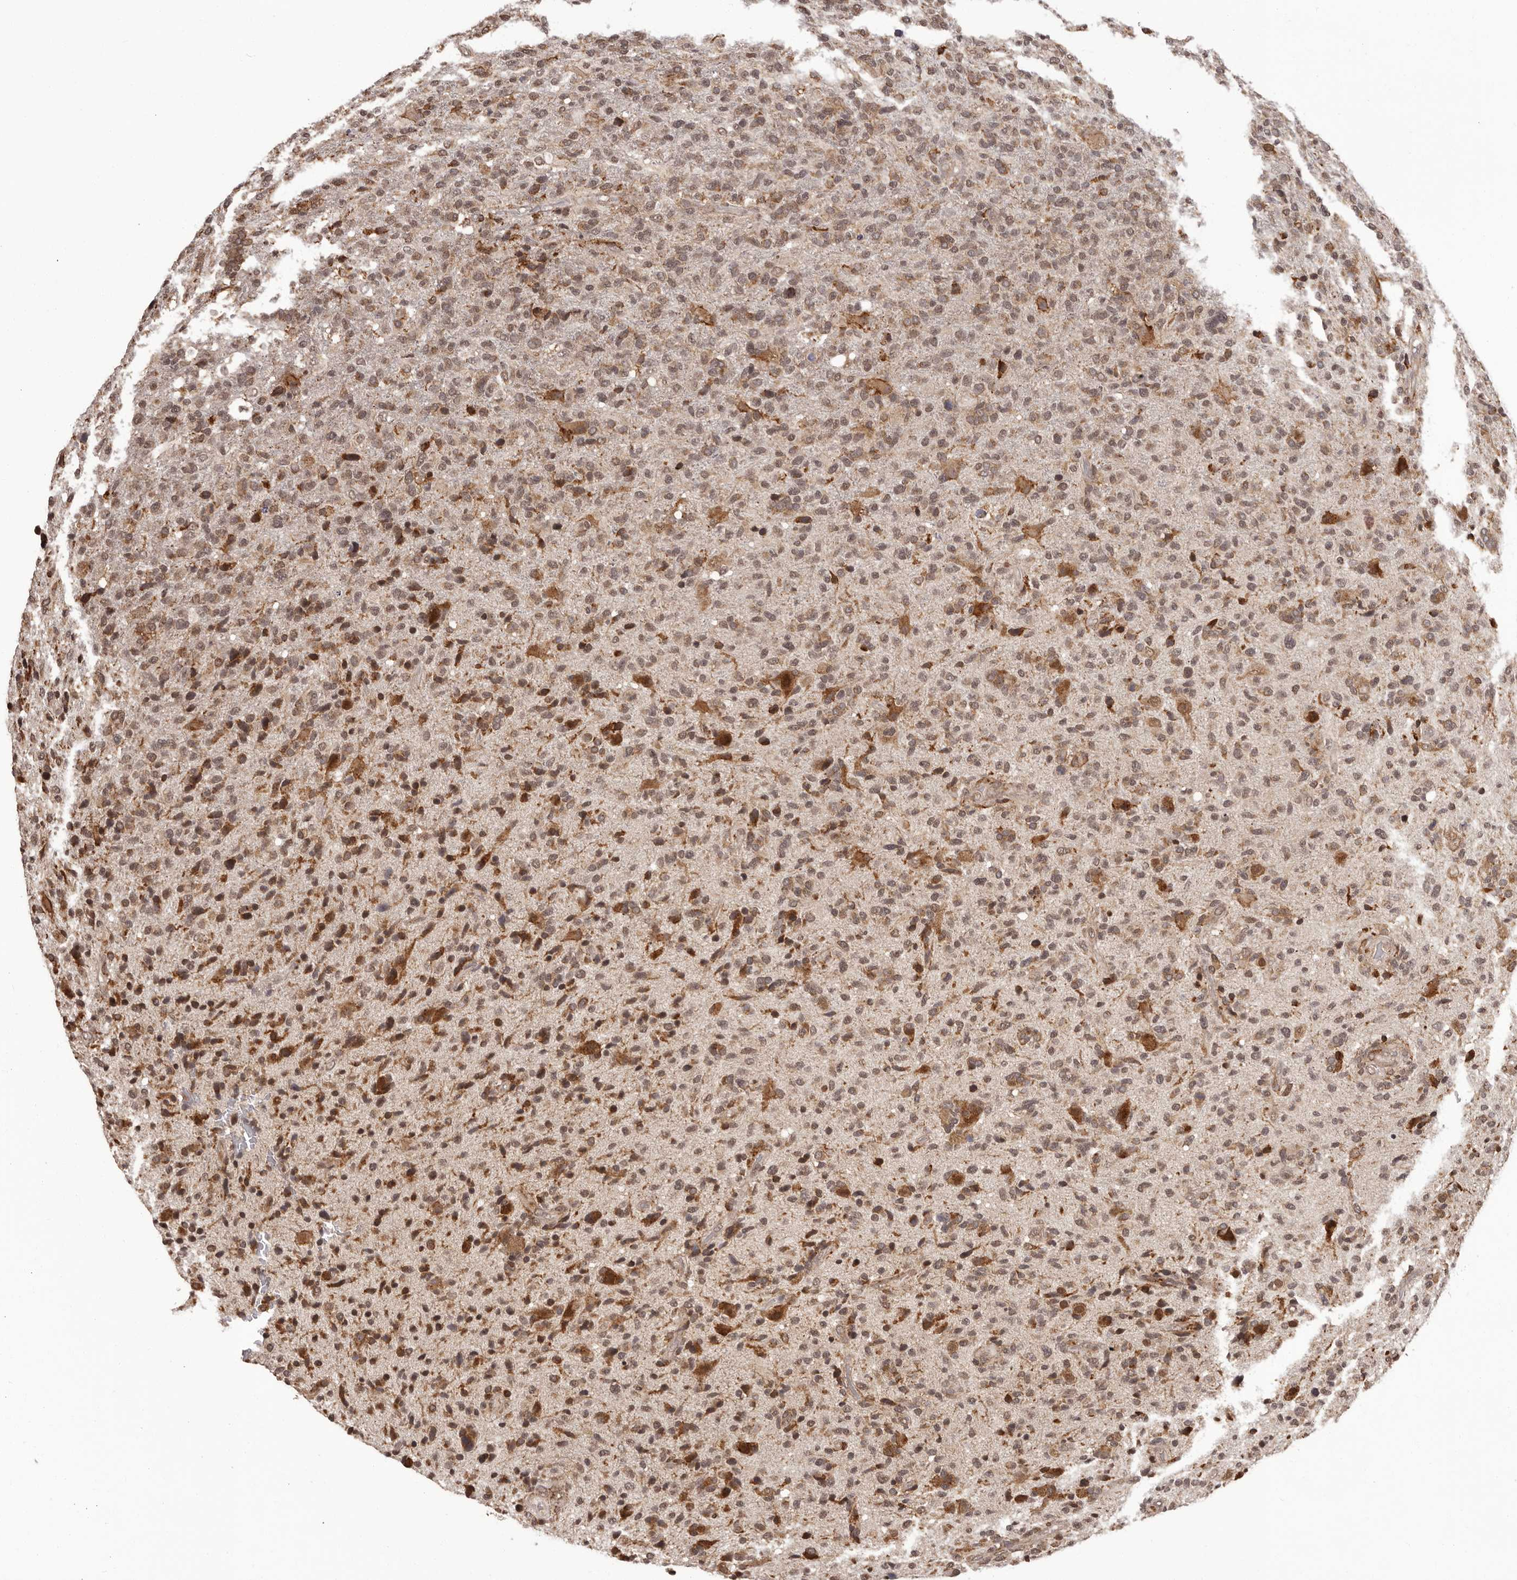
{"staining": {"intensity": "moderate", "quantity": ">75%", "location": "nuclear"}, "tissue": "glioma", "cell_type": "Tumor cells", "image_type": "cancer", "snomed": [{"axis": "morphology", "description": "Glioma, malignant, High grade"}, {"axis": "topography", "description": "Brain"}], "caption": "Glioma stained with DAB immunohistochemistry (IHC) demonstrates medium levels of moderate nuclear expression in approximately >75% of tumor cells.", "gene": "IL32", "patient": {"sex": "male", "age": 72}}